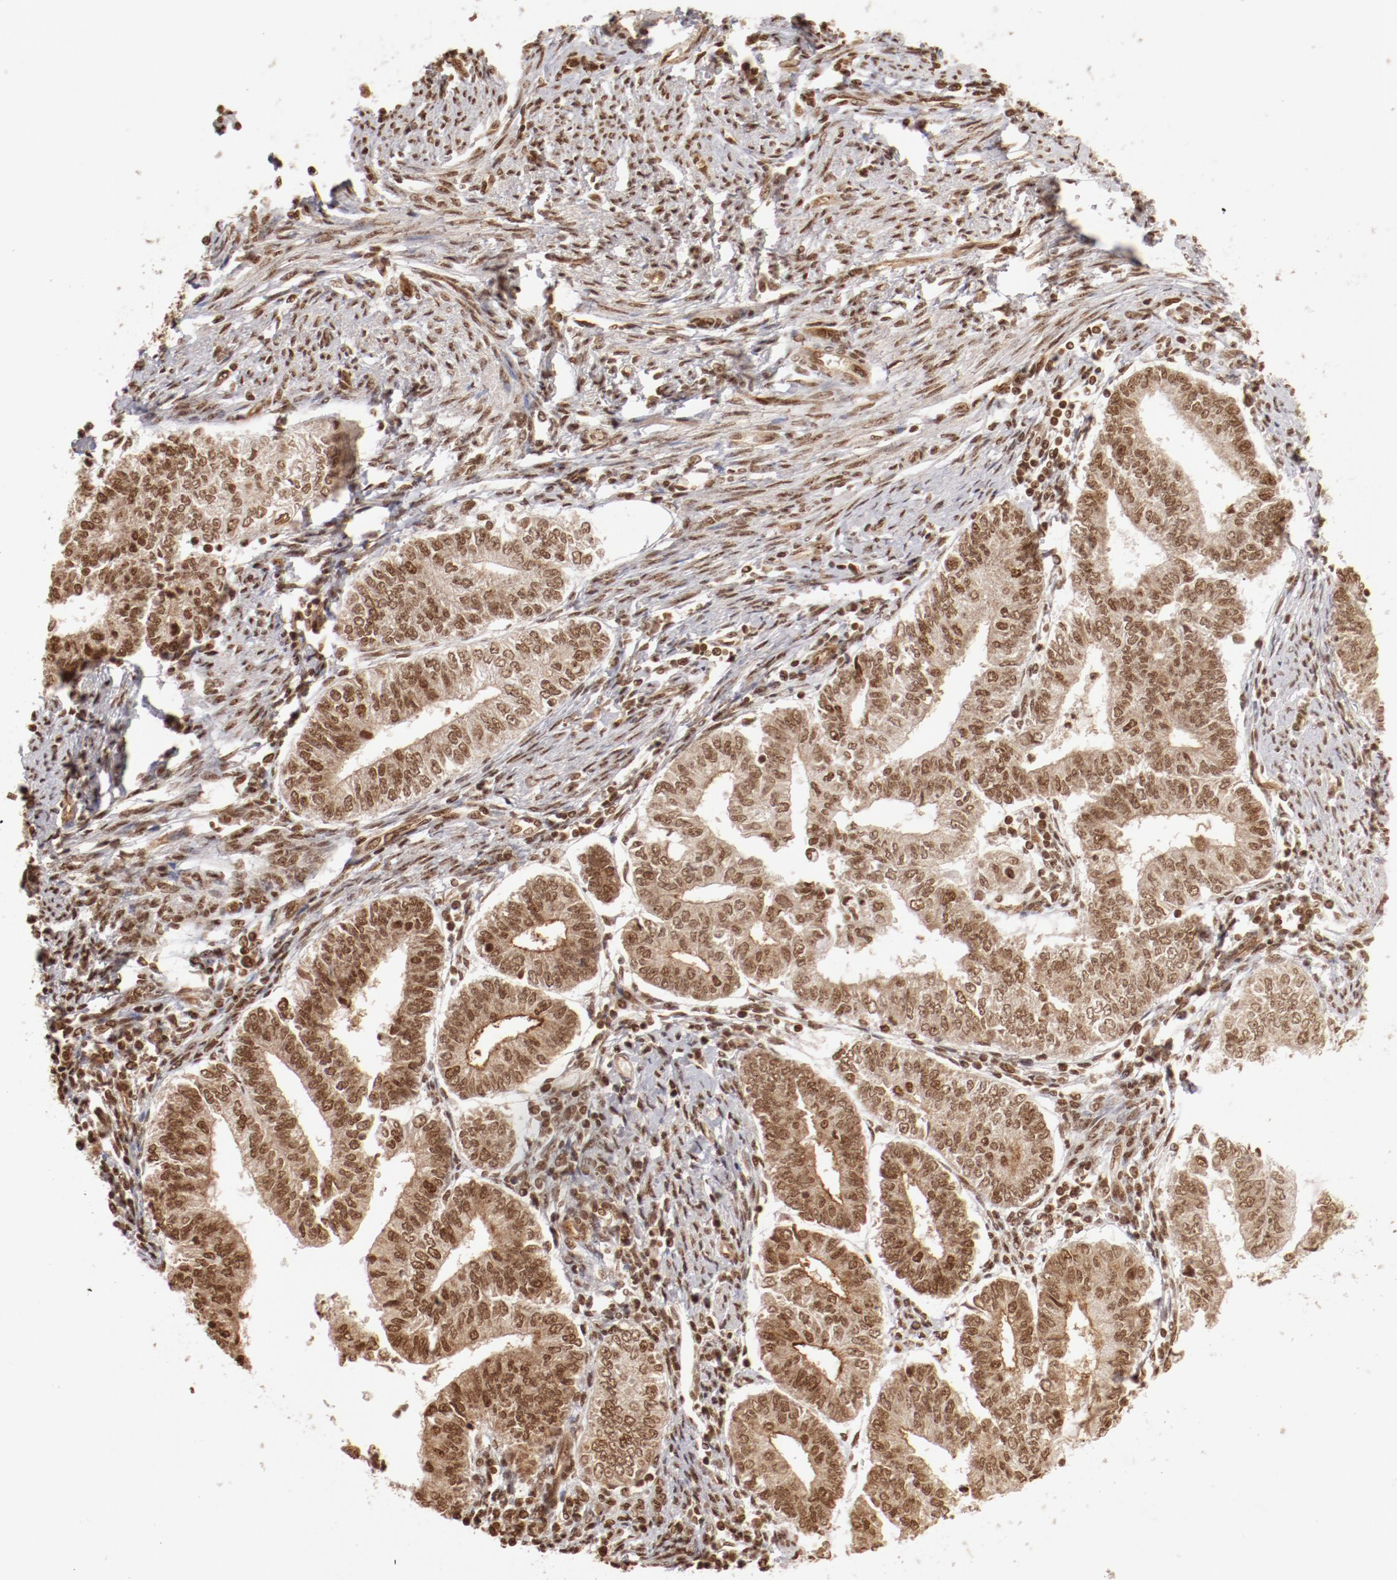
{"staining": {"intensity": "moderate", "quantity": ">75%", "location": "nuclear"}, "tissue": "endometrial cancer", "cell_type": "Tumor cells", "image_type": "cancer", "snomed": [{"axis": "morphology", "description": "Adenocarcinoma, NOS"}, {"axis": "topography", "description": "Endometrium"}], "caption": "Endometrial cancer stained for a protein displays moderate nuclear positivity in tumor cells. The protein is stained brown, and the nuclei are stained in blue (DAB IHC with brightfield microscopy, high magnification).", "gene": "ABL2", "patient": {"sex": "female", "age": 66}}